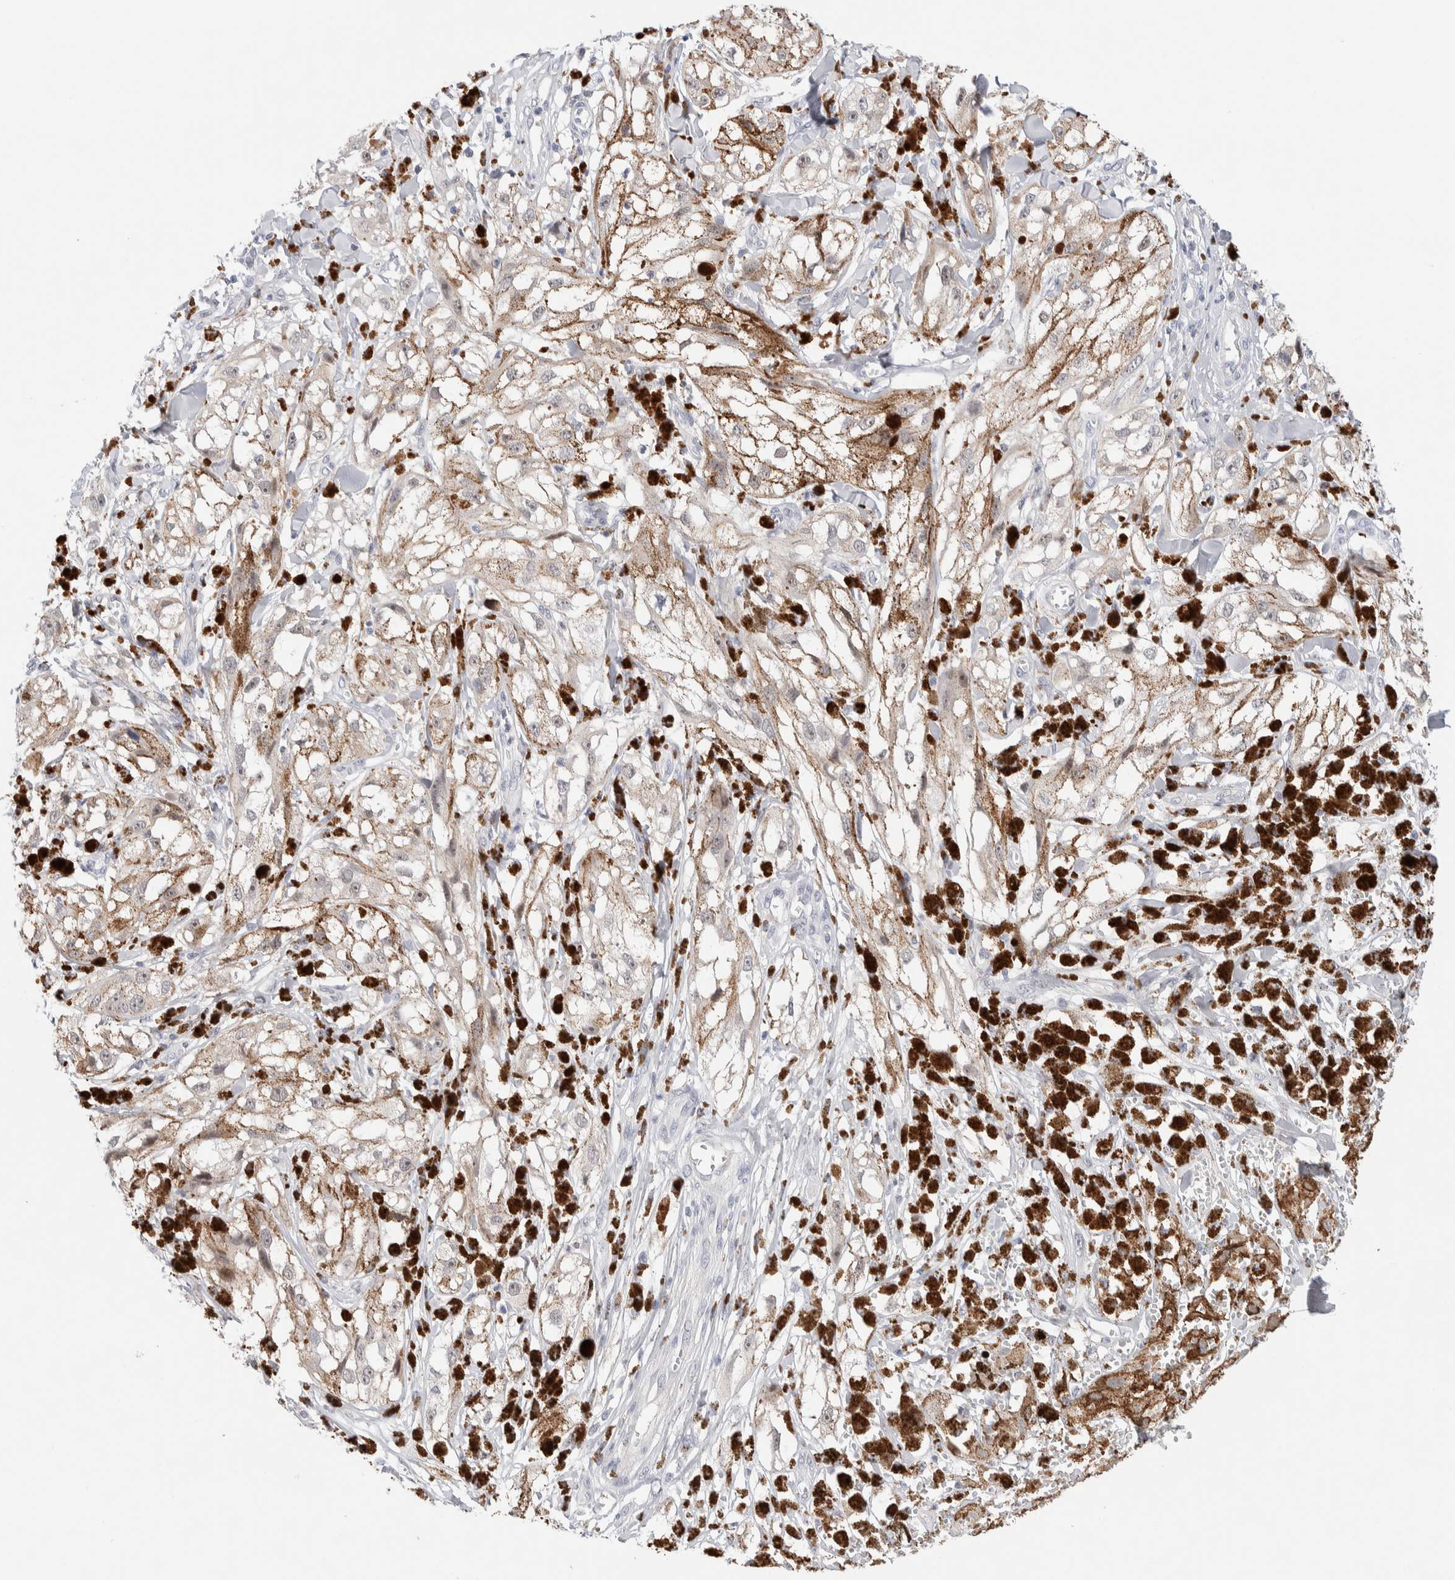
{"staining": {"intensity": "moderate", "quantity": ">75%", "location": "cytoplasmic/membranous"}, "tissue": "melanoma", "cell_type": "Tumor cells", "image_type": "cancer", "snomed": [{"axis": "morphology", "description": "Malignant melanoma, NOS"}, {"axis": "topography", "description": "Skin"}], "caption": "Protein expression analysis of human melanoma reveals moderate cytoplasmic/membranous positivity in approximately >75% of tumor cells. The staining was performed using DAB (3,3'-diaminobenzidine), with brown indicating positive protein expression. Nuclei are stained blue with hematoxylin.", "gene": "DNAJB6", "patient": {"sex": "male", "age": 88}}